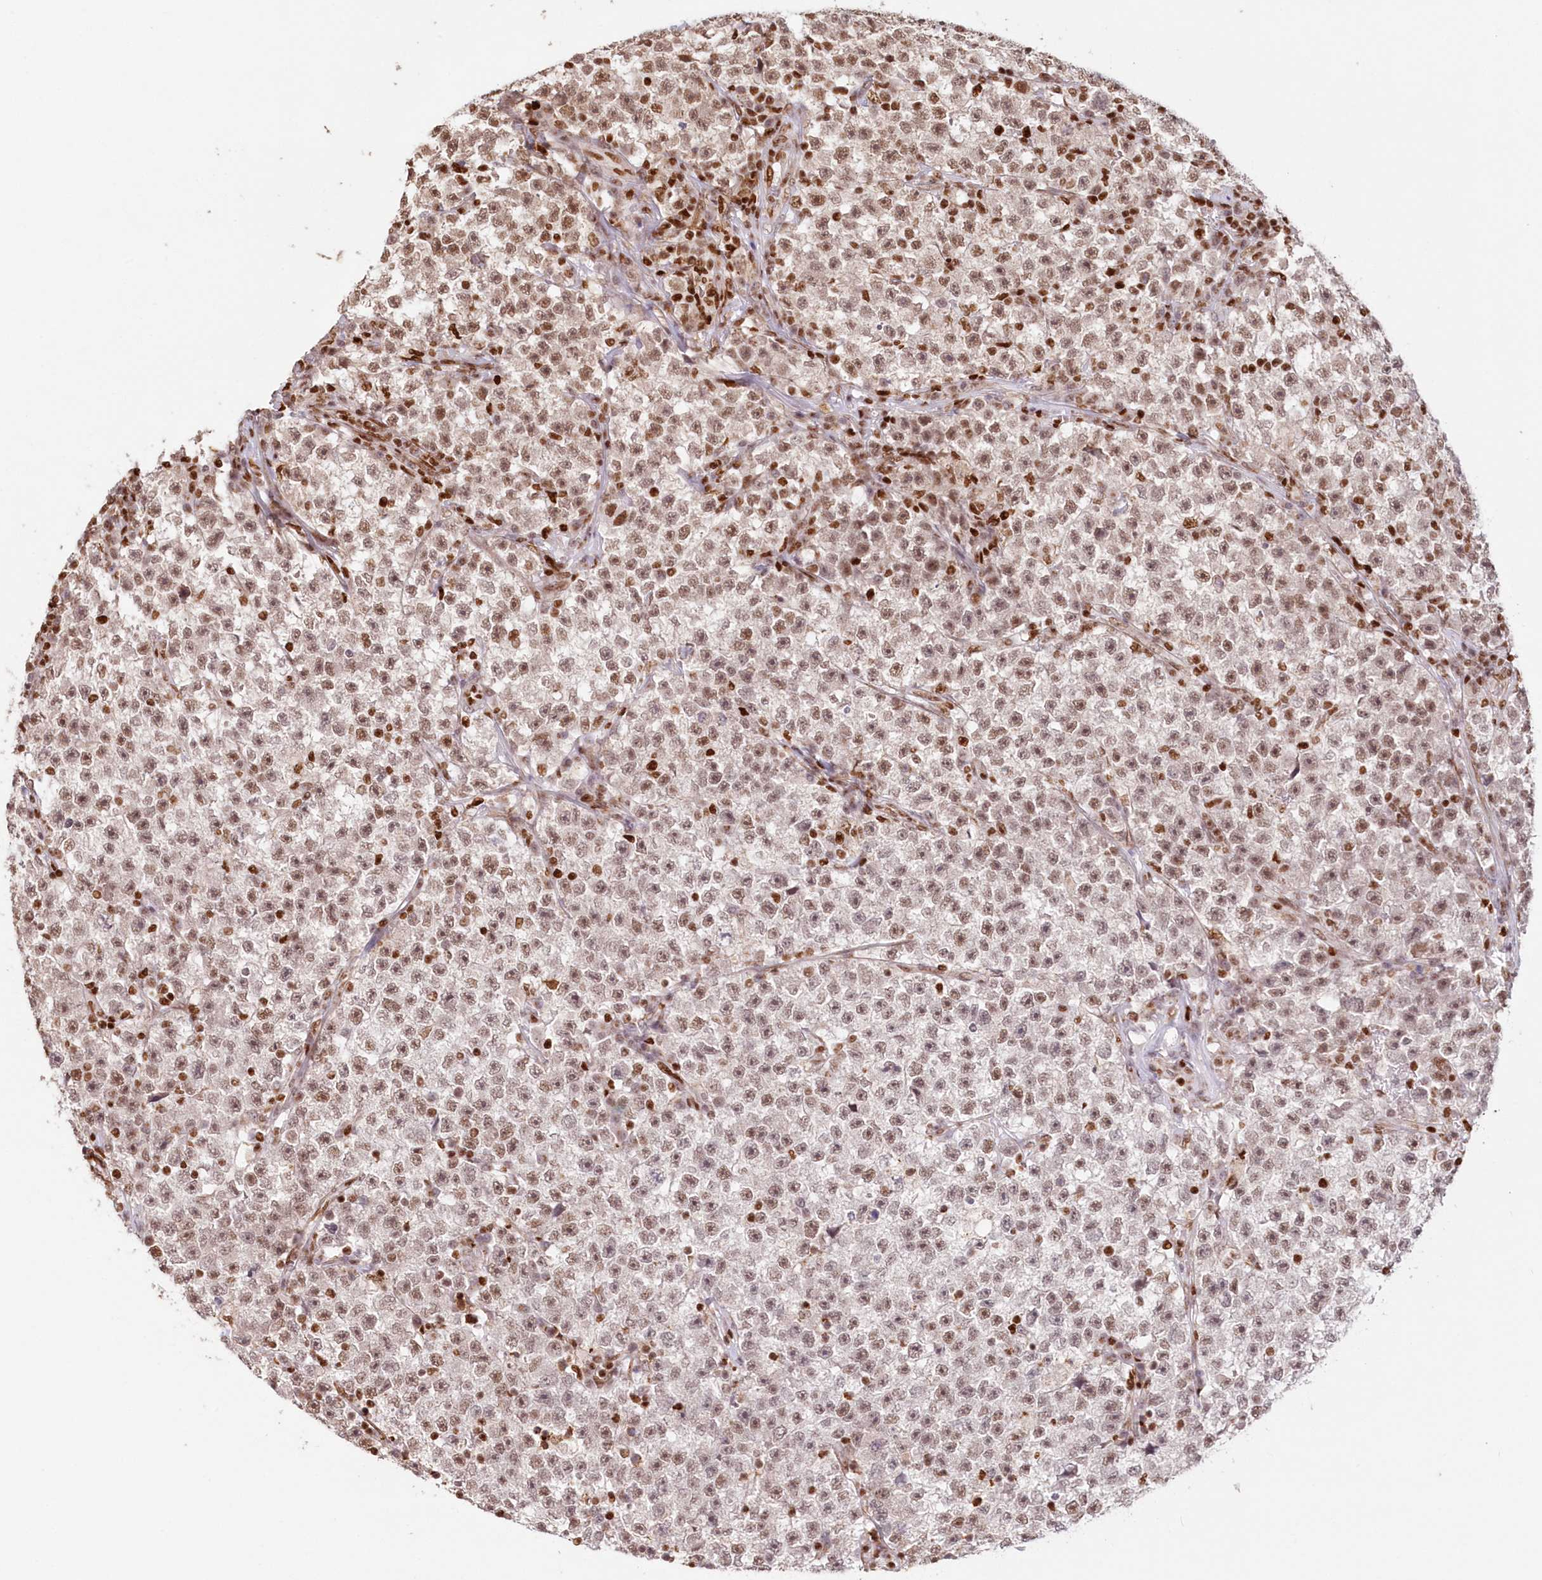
{"staining": {"intensity": "moderate", "quantity": ">75%", "location": "nuclear"}, "tissue": "testis cancer", "cell_type": "Tumor cells", "image_type": "cancer", "snomed": [{"axis": "morphology", "description": "Seminoma, NOS"}, {"axis": "topography", "description": "Testis"}], "caption": "The photomicrograph demonstrates staining of testis seminoma, revealing moderate nuclear protein positivity (brown color) within tumor cells.", "gene": "POLR2B", "patient": {"sex": "male", "age": 22}}